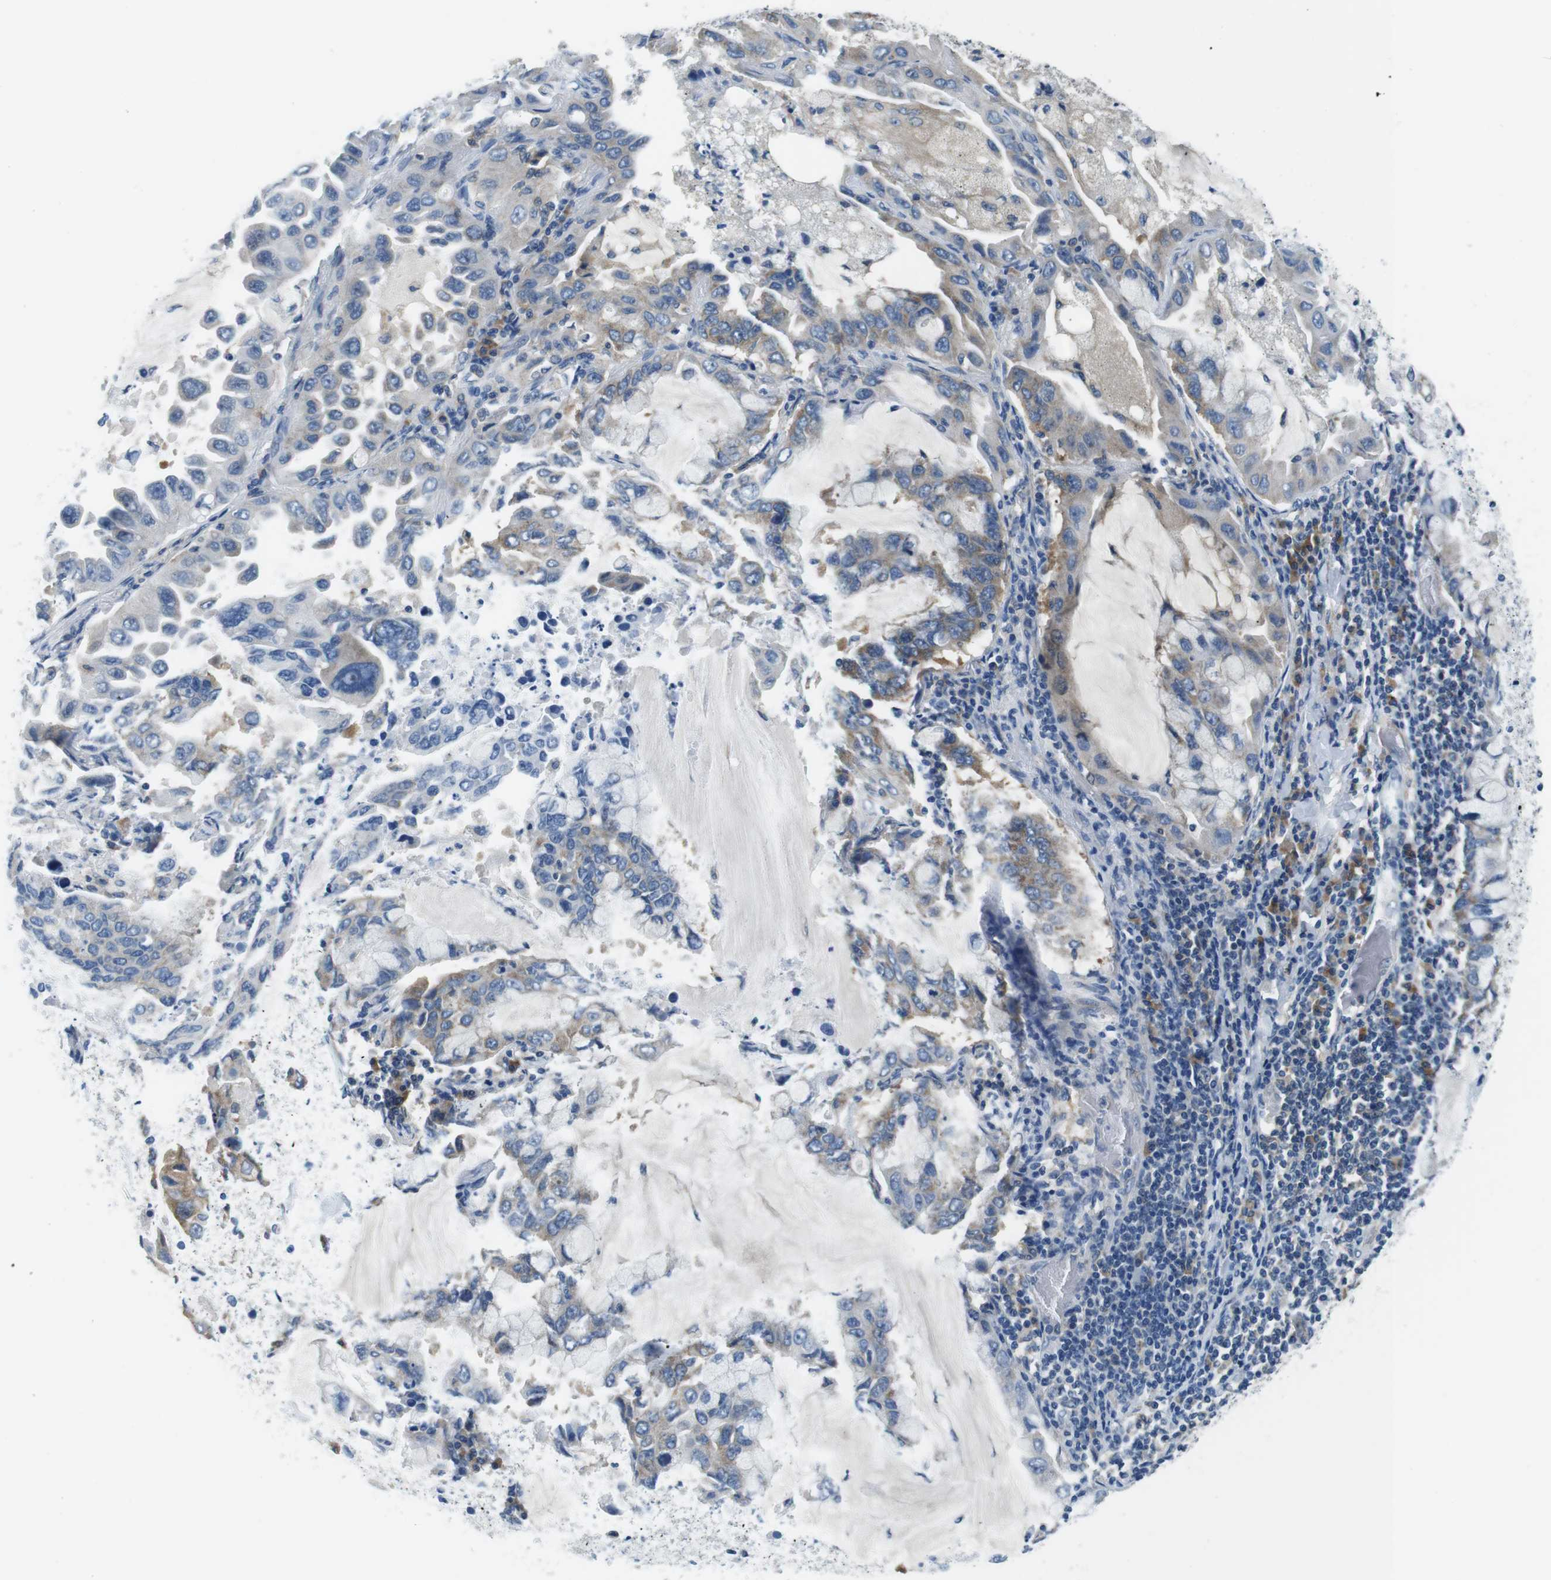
{"staining": {"intensity": "moderate", "quantity": ">75%", "location": "cytoplasmic/membranous"}, "tissue": "lung cancer", "cell_type": "Tumor cells", "image_type": "cancer", "snomed": [{"axis": "morphology", "description": "Adenocarcinoma, NOS"}, {"axis": "topography", "description": "Lung"}], "caption": "This histopathology image displays adenocarcinoma (lung) stained with immunohistochemistry (IHC) to label a protein in brown. The cytoplasmic/membranous of tumor cells show moderate positivity for the protein. Nuclei are counter-stained blue.", "gene": "EIF2B5", "patient": {"sex": "male", "age": 64}}